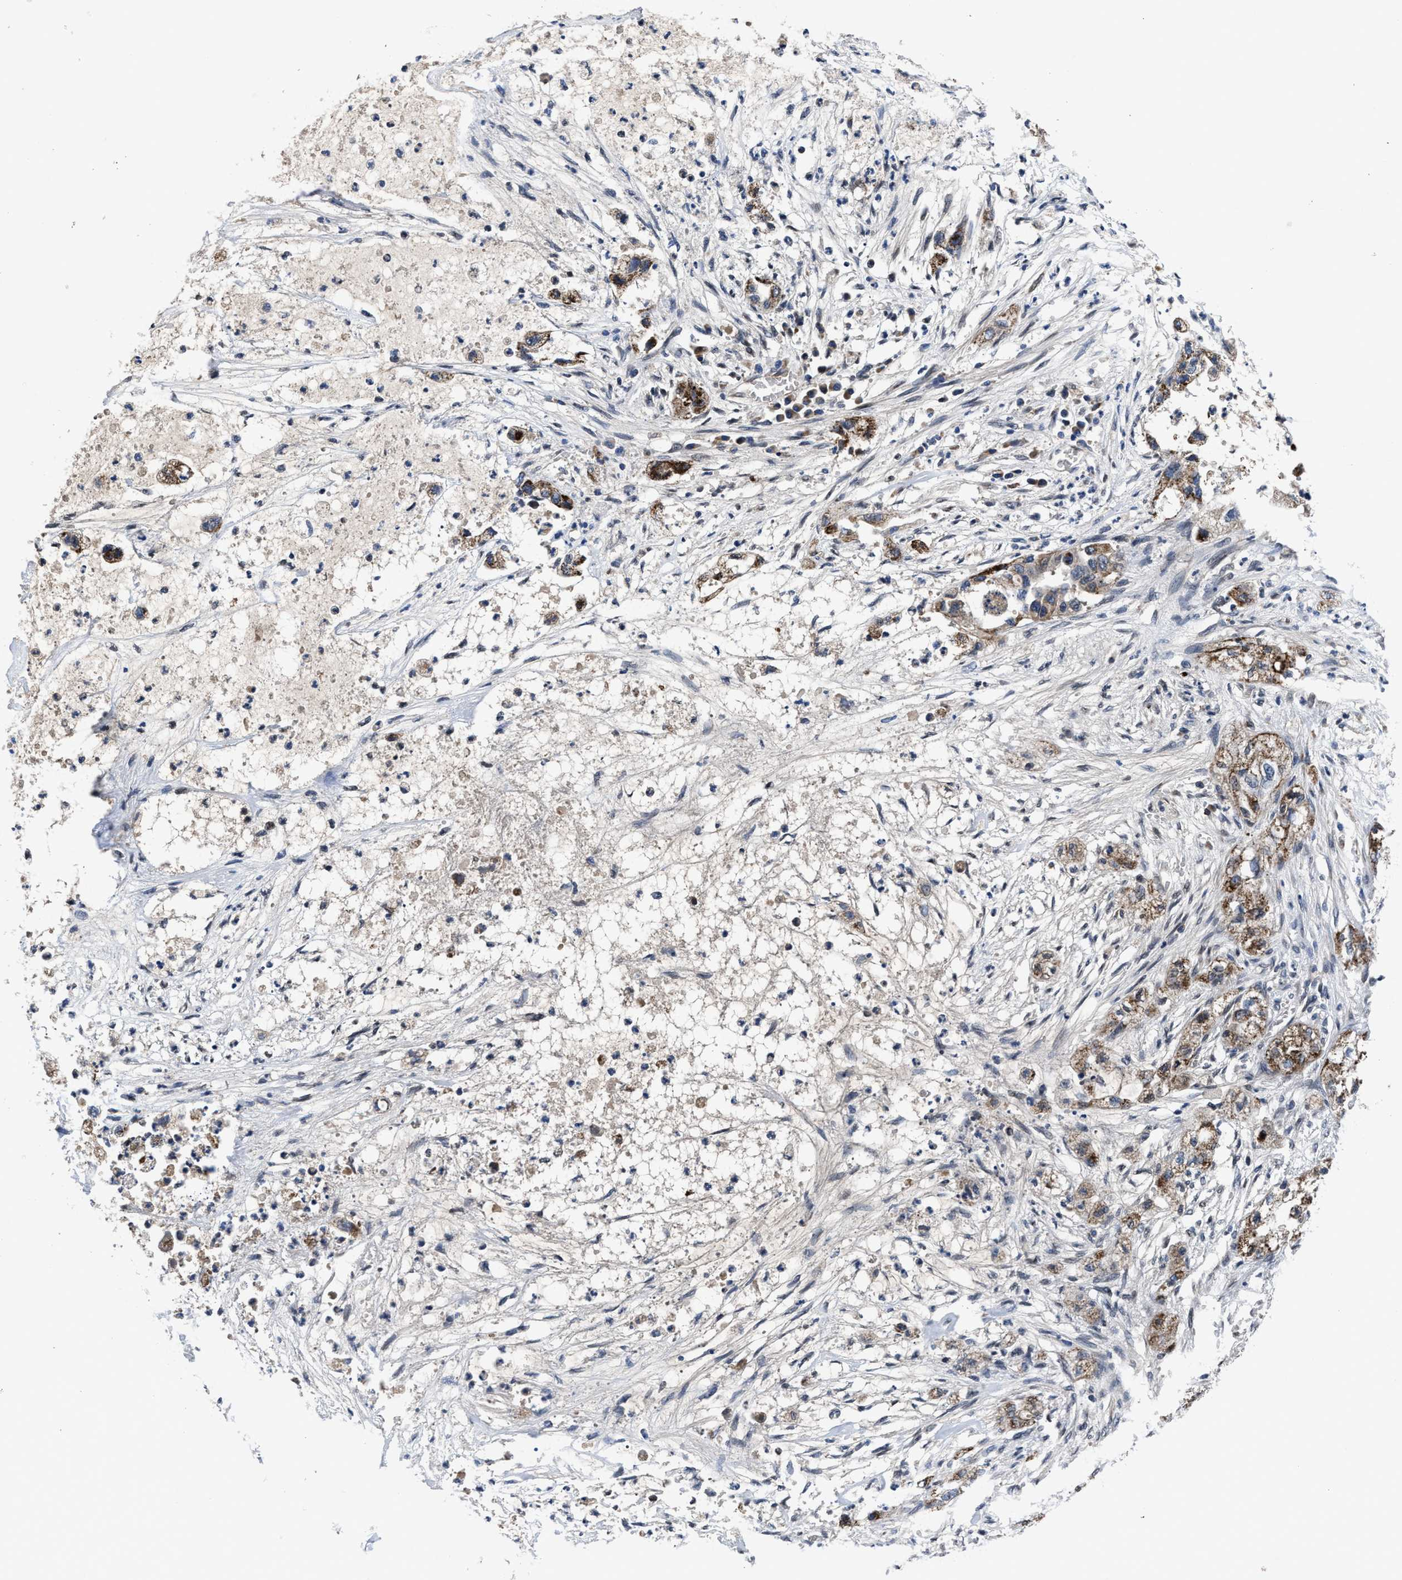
{"staining": {"intensity": "moderate", "quantity": ">75%", "location": "cytoplasmic/membranous"}, "tissue": "pancreatic cancer", "cell_type": "Tumor cells", "image_type": "cancer", "snomed": [{"axis": "morphology", "description": "Adenocarcinoma, NOS"}, {"axis": "topography", "description": "Pancreas"}], "caption": "Human pancreatic cancer (adenocarcinoma) stained with a protein marker reveals moderate staining in tumor cells.", "gene": "CACNA1D", "patient": {"sex": "female", "age": 78}}